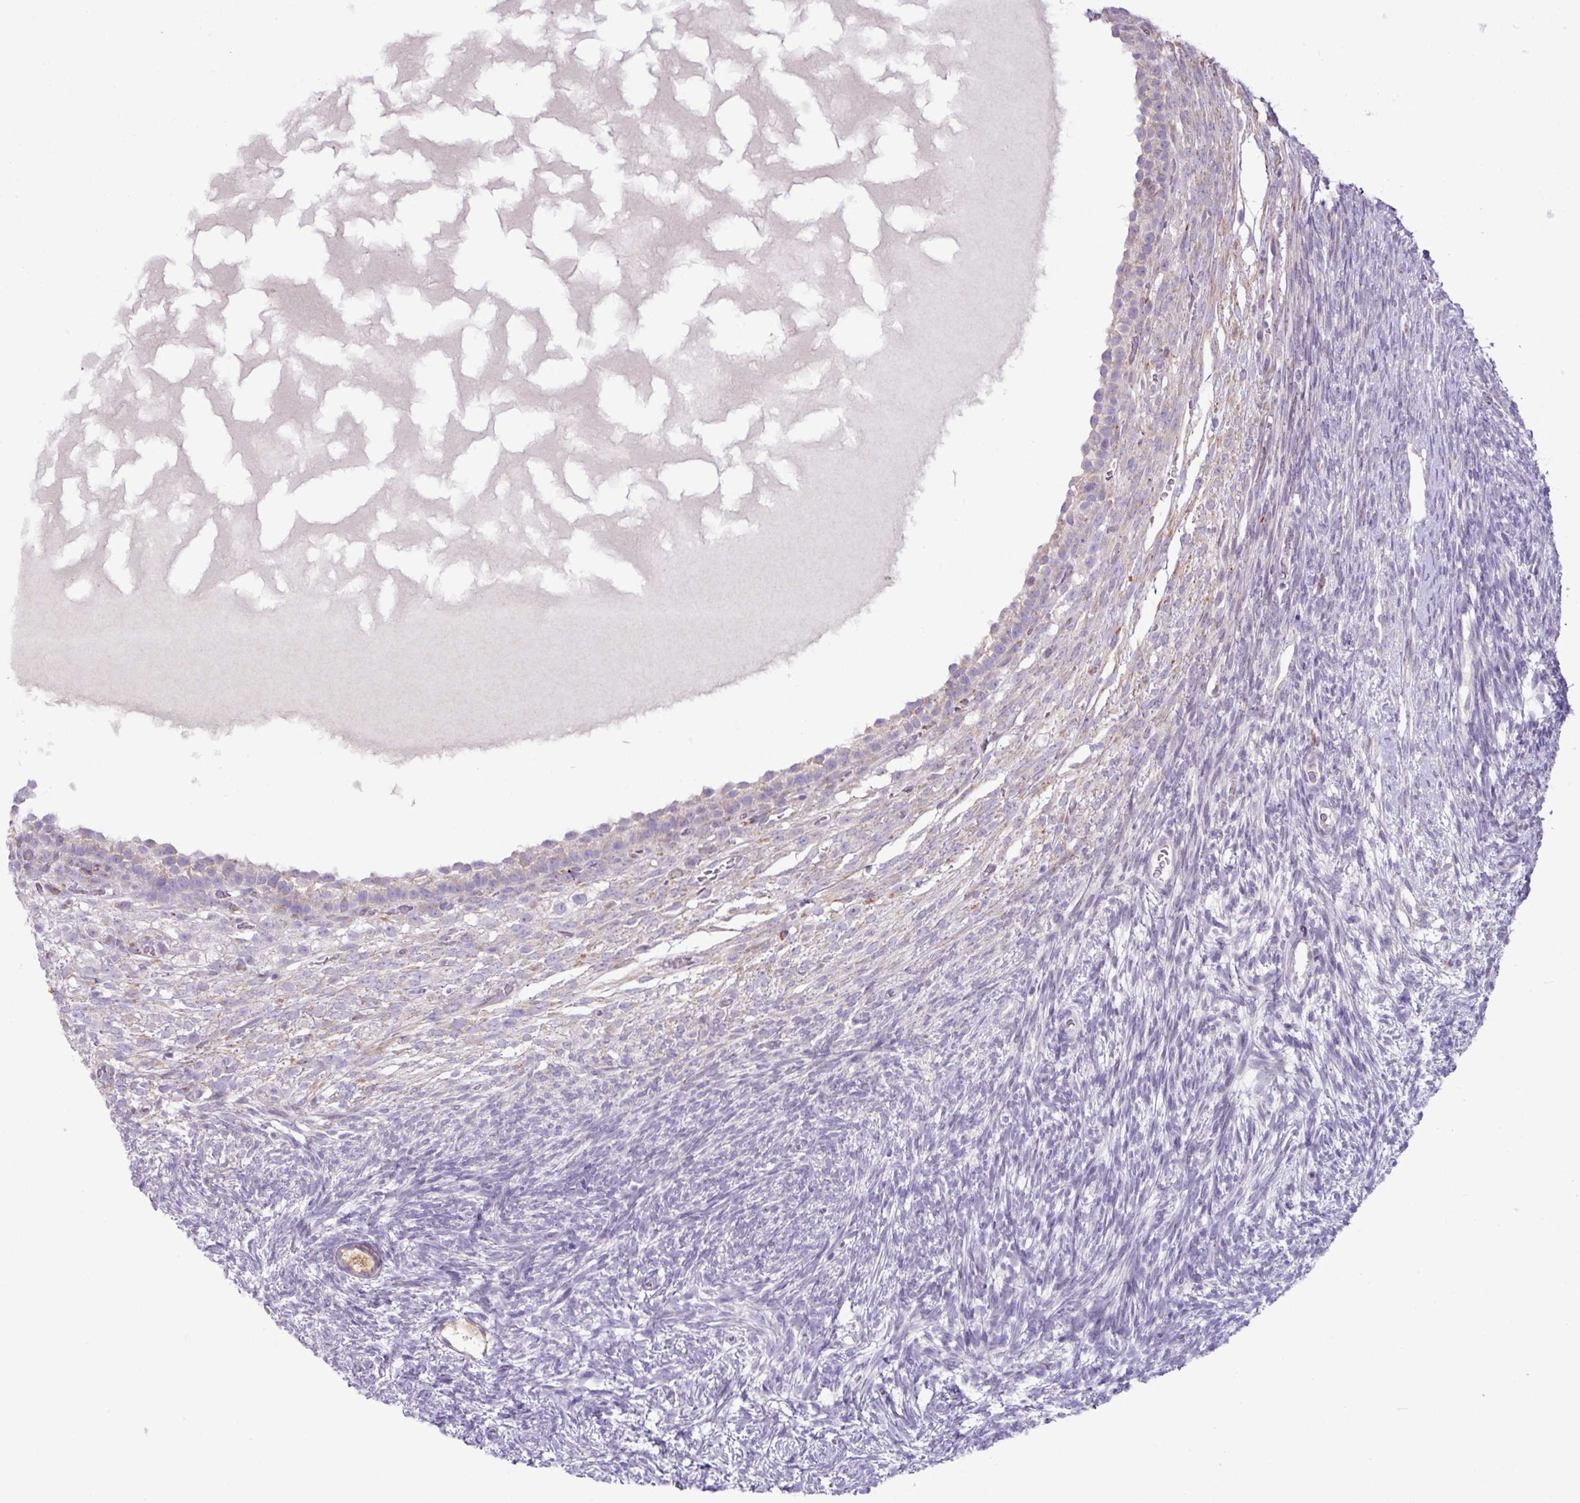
{"staining": {"intensity": "strong", "quantity": ">75%", "location": "cytoplasmic/membranous"}, "tissue": "ovary", "cell_type": "Follicle cells", "image_type": "normal", "snomed": [{"axis": "morphology", "description": "Normal tissue, NOS"}, {"axis": "topography", "description": "Ovary"}], "caption": "Benign ovary was stained to show a protein in brown. There is high levels of strong cytoplasmic/membranous staining in about >75% of follicle cells.", "gene": "RGS21", "patient": {"sex": "female", "age": 39}}